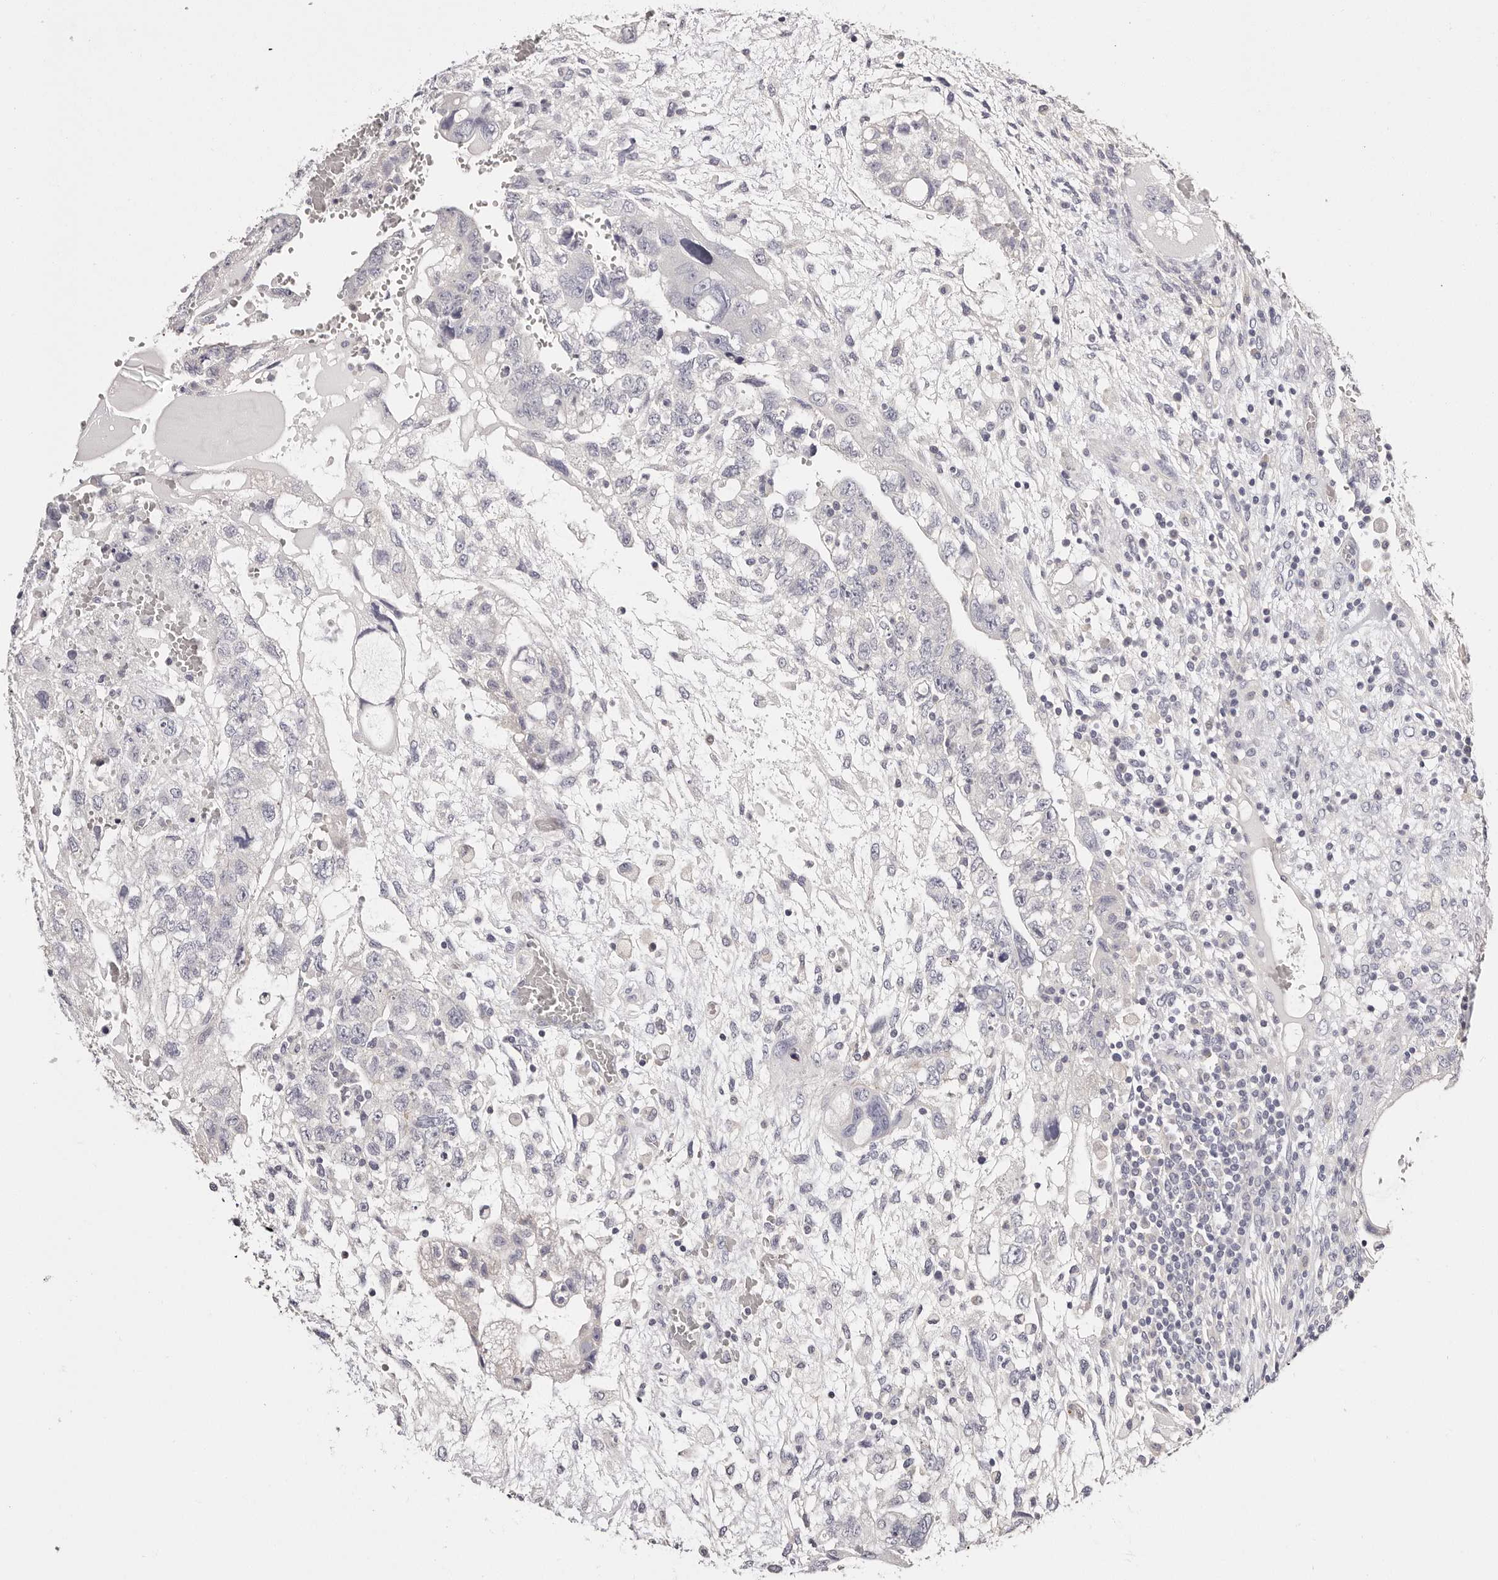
{"staining": {"intensity": "negative", "quantity": "none", "location": "none"}, "tissue": "testis cancer", "cell_type": "Tumor cells", "image_type": "cancer", "snomed": [{"axis": "morphology", "description": "Carcinoma, Embryonal, NOS"}, {"axis": "topography", "description": "Testis"}], "caption": "This is a micrograph of immunohistochemistry staining of testis cancer (embryonal carcinoma), which shows no staining in tumor cells. (DAB (3,3'-diaminobenzidine) IHC with hematoxylin counter stain).", "gene": "ROM1", "patient": {"sex": "male", "age": 36}}